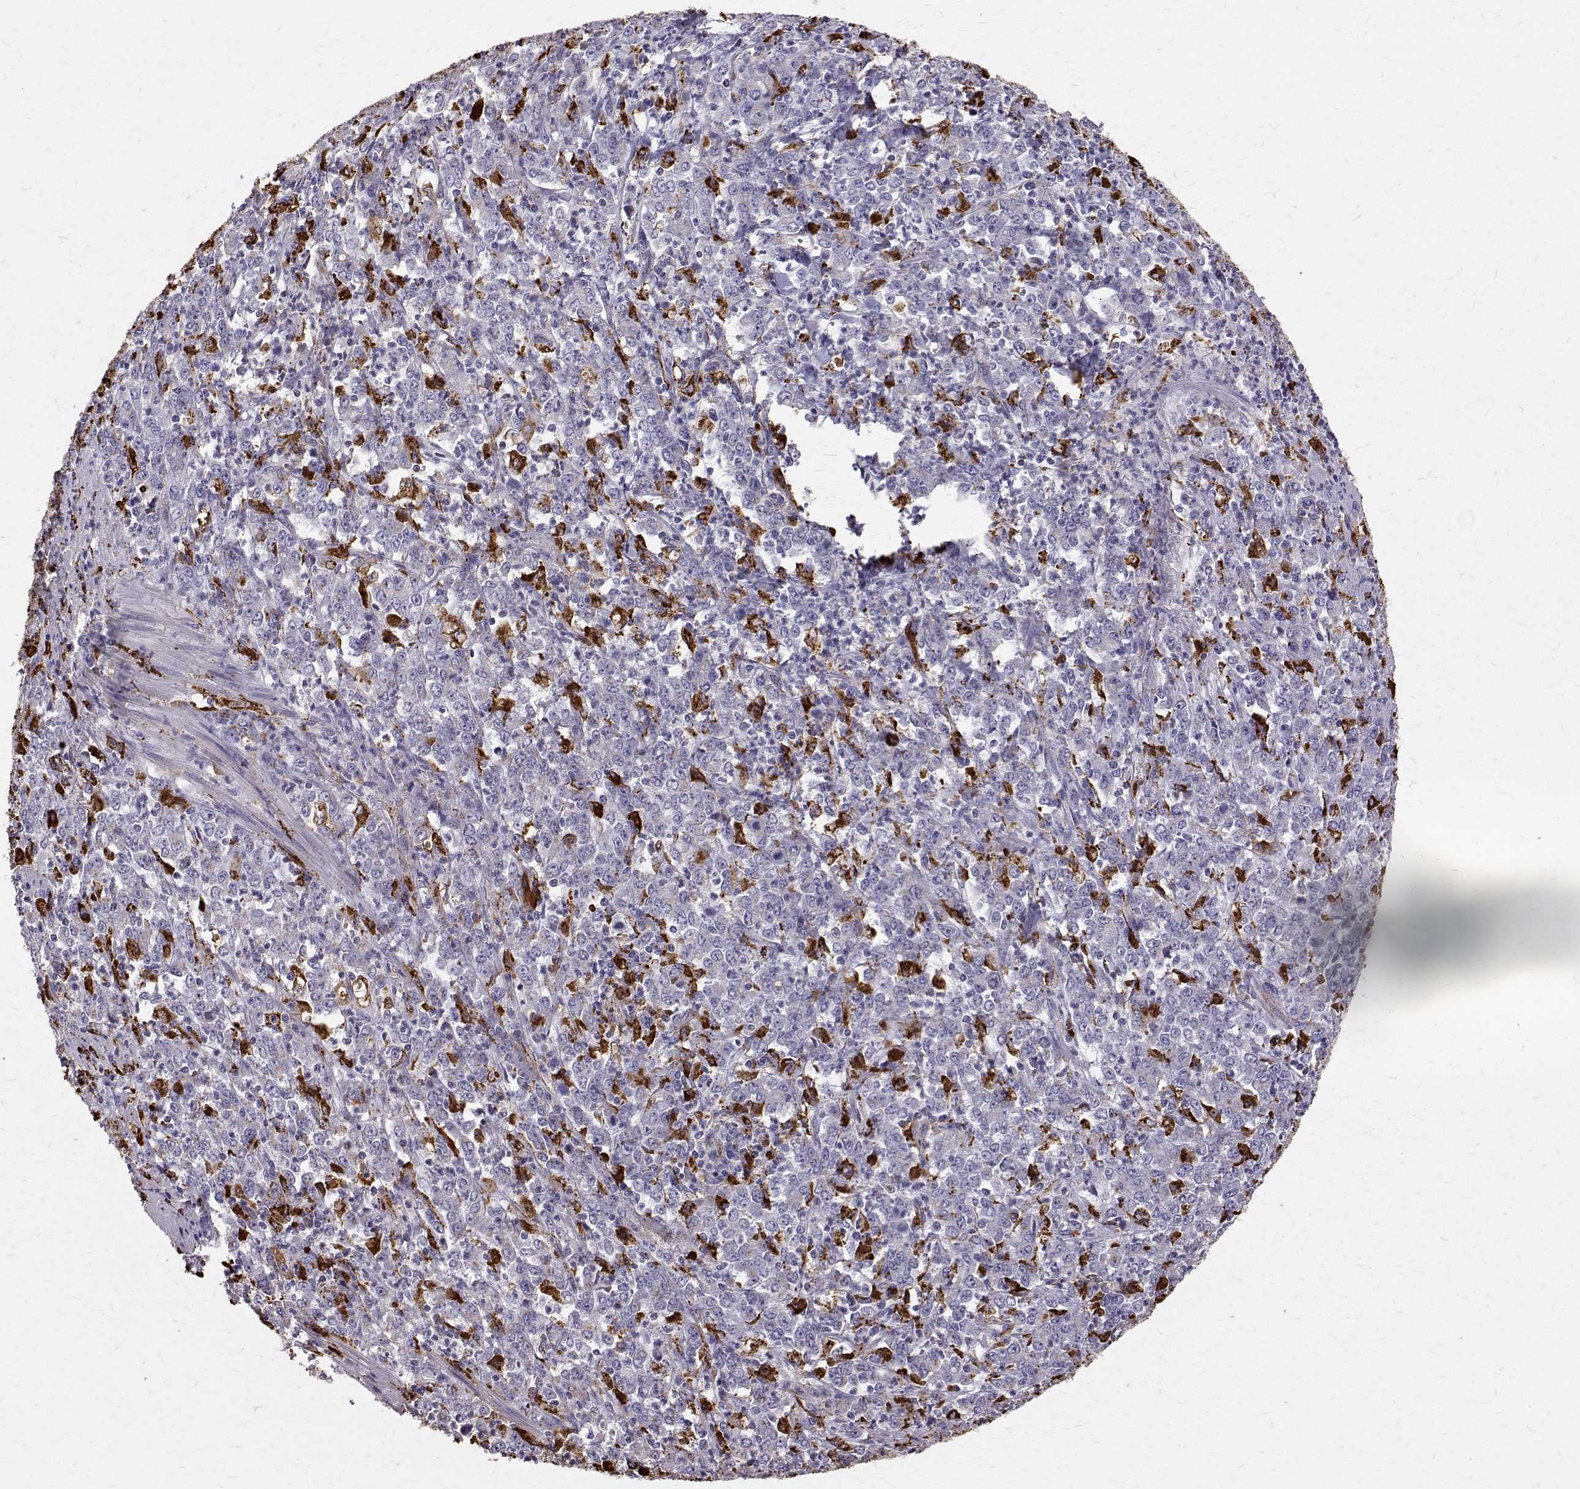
{"staining": {"intensity": "strong", "quantity": "<25%", "location": "cytoplasmic/membranous"}, "tissue": "stomach cancer", "cell_type": "Tumor cells", "image_type": "cancer", "snomed": [{"axis": "morphology", "description": "Adenocarcinoma, NOS"}, {"axis": "topography", "description": "Stomach, lower"}], "caption": "Immunohistochemistry (IHC) of human adenocarcinoma (stomach) displays medium levels of strong cytoplasmic/membranous staining in approximately <25% of tumor cells.", "gene": "TPP1", "patient": {"sex": "female", "age": 71}}